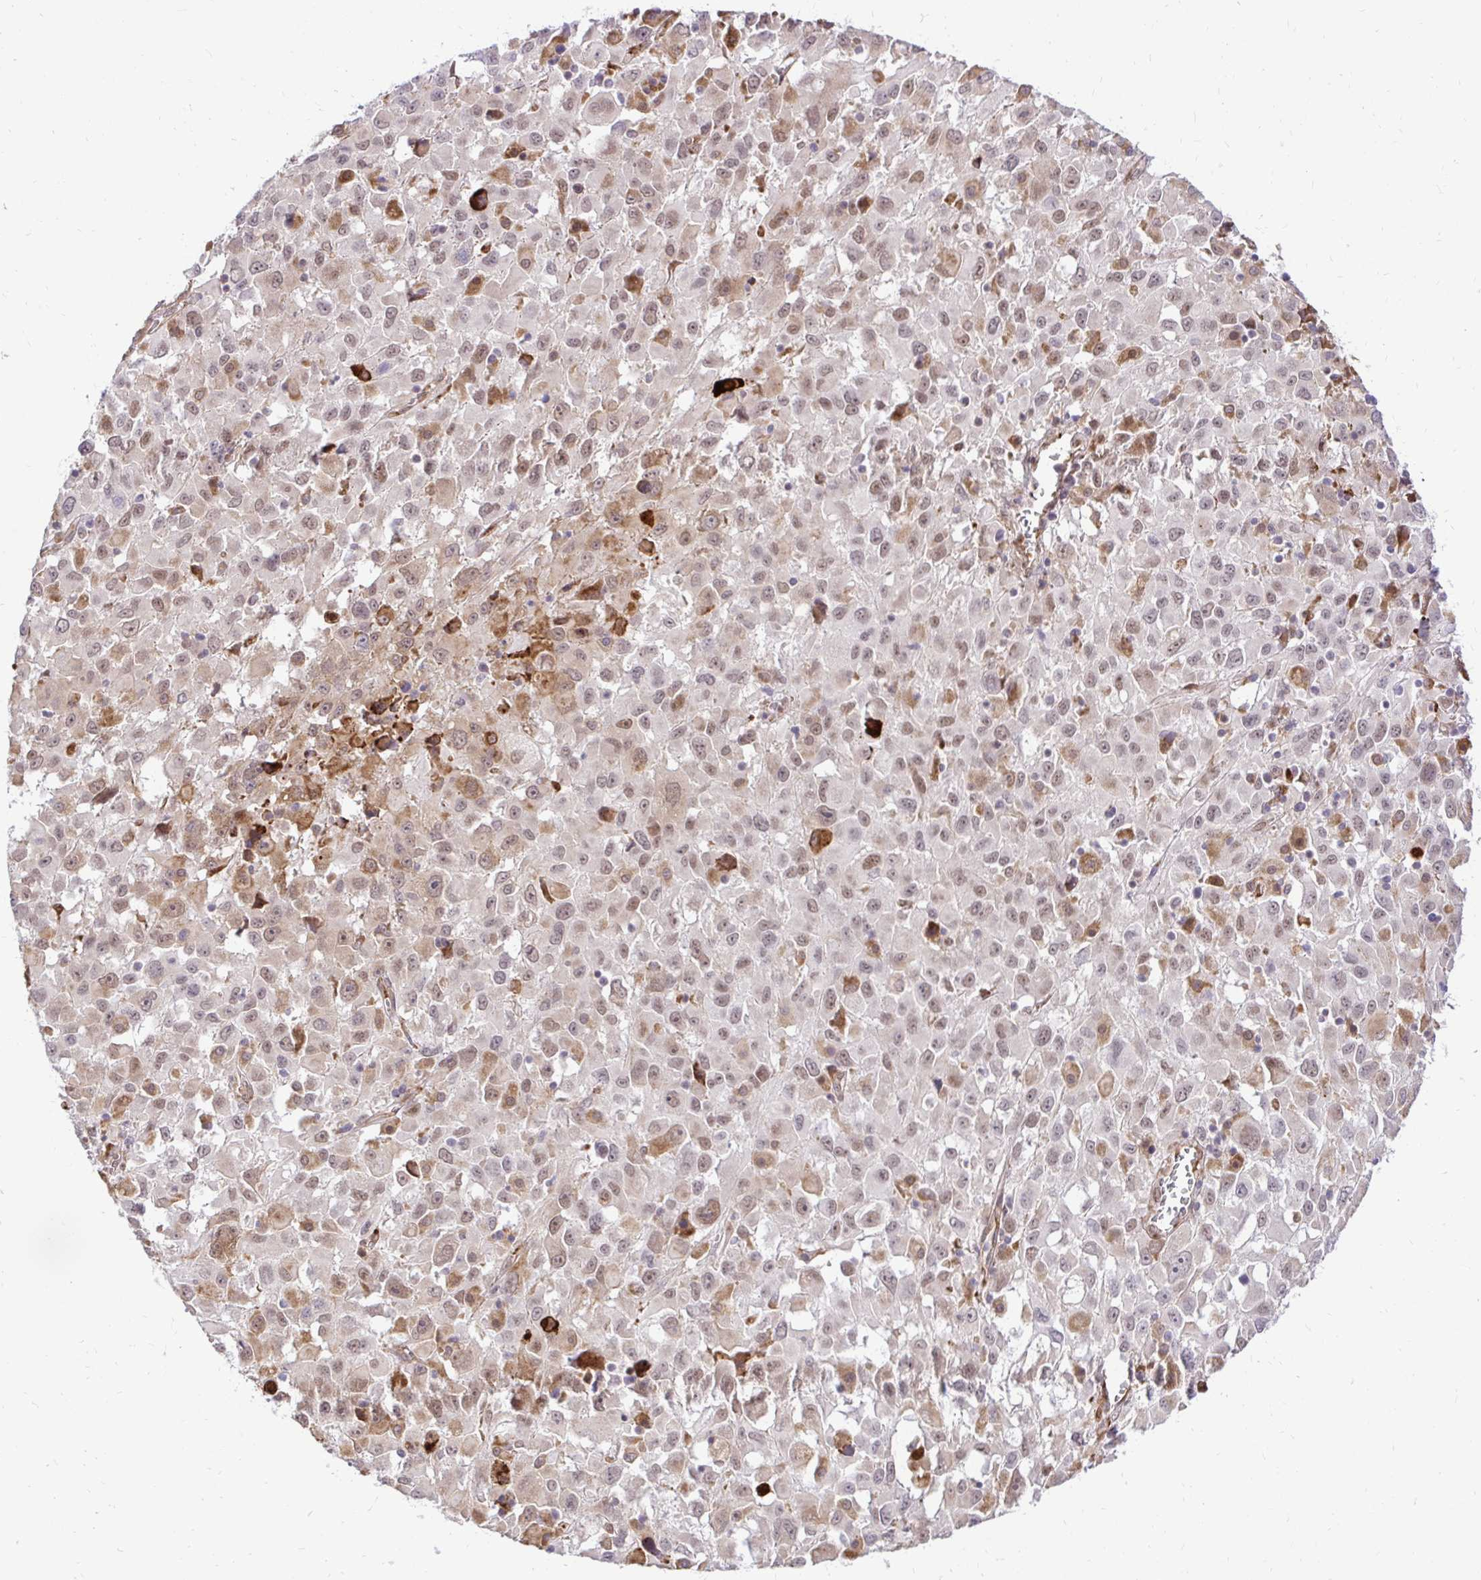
{"staining": {"intensity": "weak", "quantity": "25%-75%", "location": "nuclear"}, "tissue": "melanoma", "cell_type": "Tumor cells", "image_type": "cancer", "snomed": [{"axis": "morphology", "description": "Malignant melanoma, Metastatic site"}, {"axis": "topography", "description": "Soft tissue"}], "caption": "Immunohistochemical staining of melanoma shows low levels of weak nuclear positivity in about 25%-75% of tumor cells. The staining is performed using DAB brown chromogen to label protein expression. The nuclei are counter-stained blue using hematoxylin.", "gene": "NAALAD2", "patient": {"sex": "male", "age": 50}}